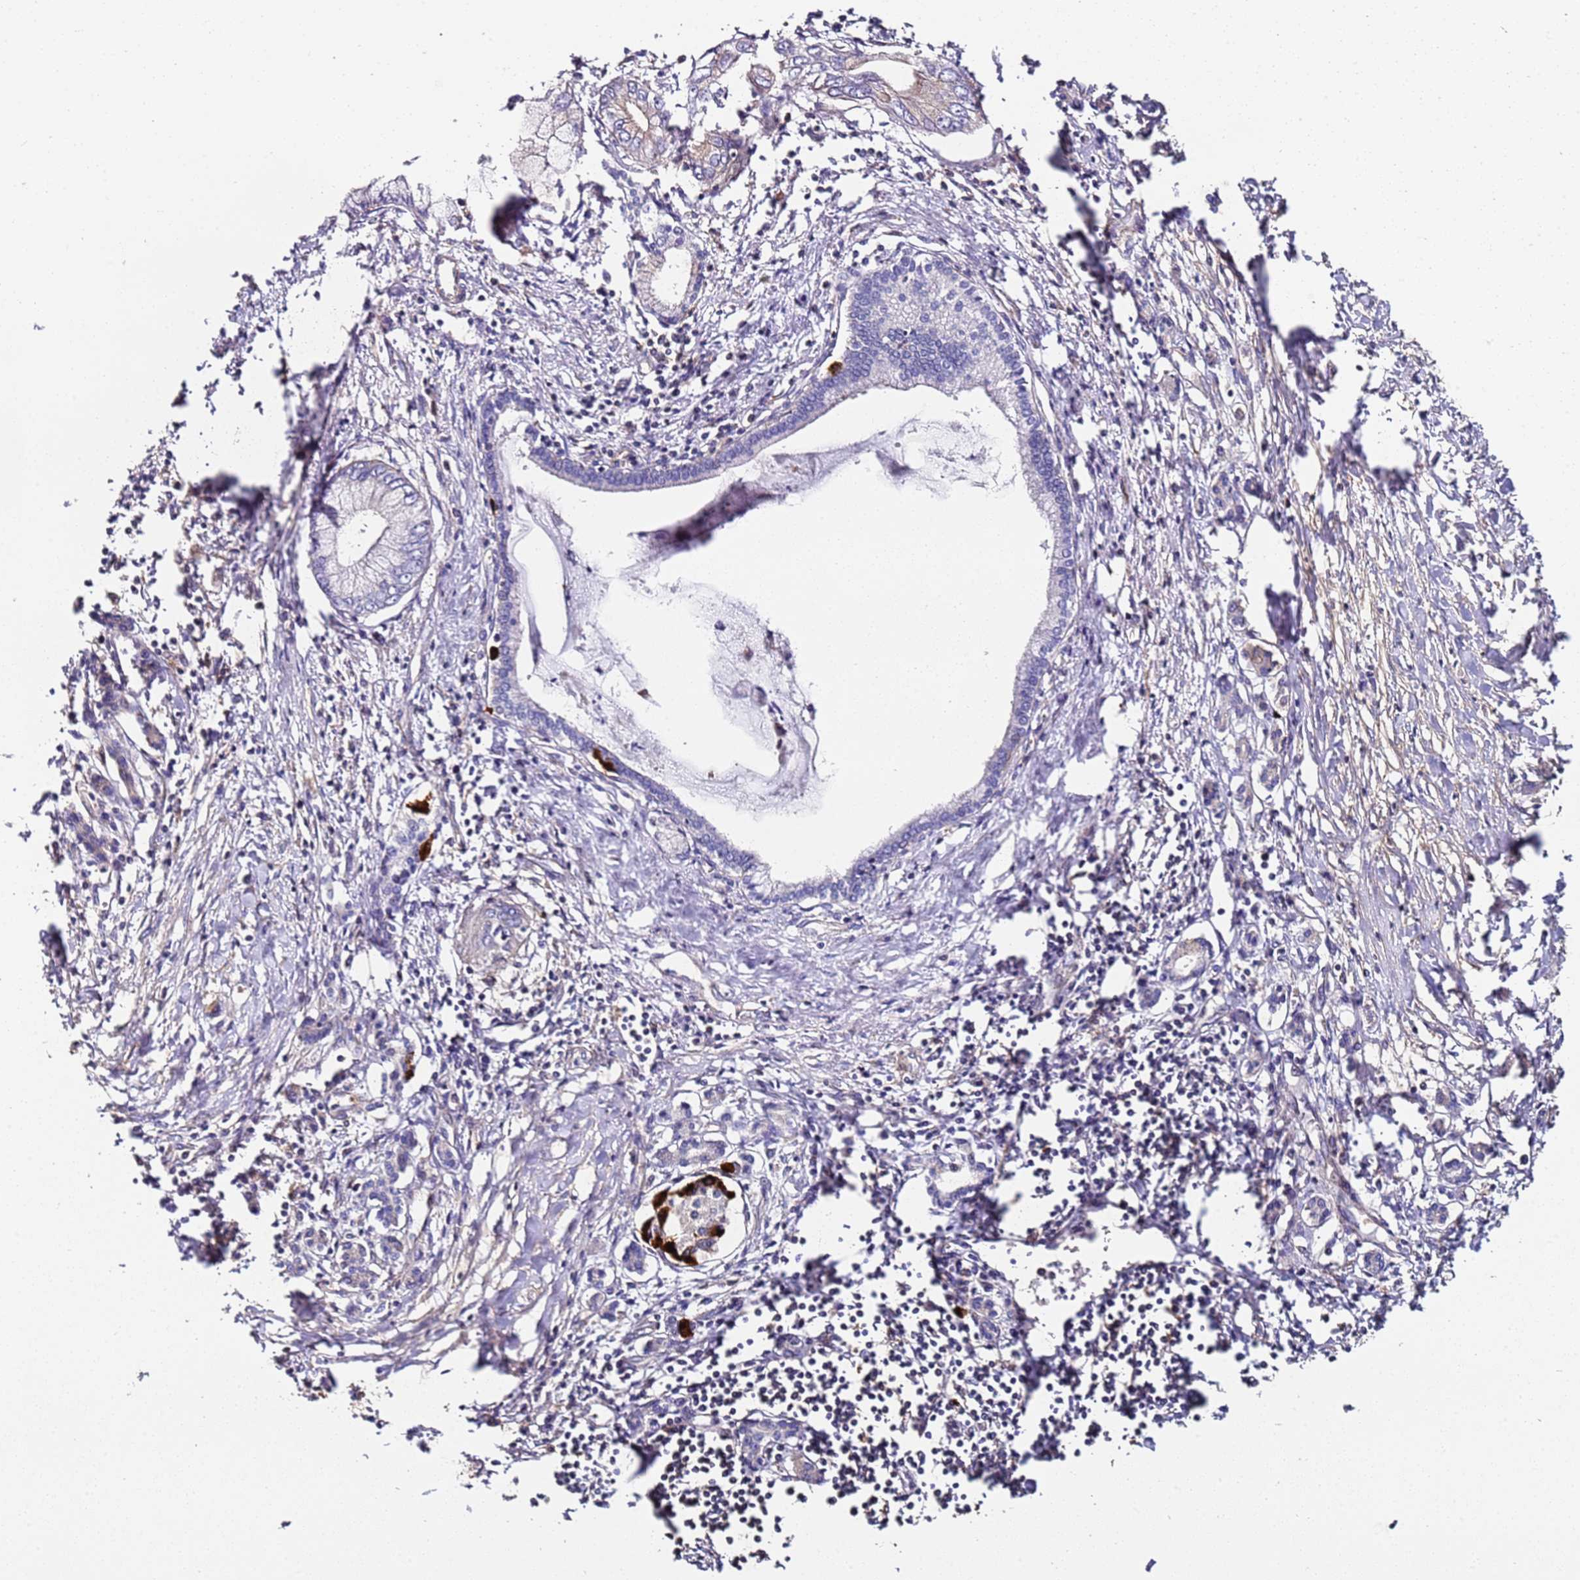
{"staining": {"intensity": "negative", "quantity": "none", "location": "none"}, "tissue": "pancreatic cancer", "cell_type": "Tumor cells", "image_type": "cancer", "snomed": [{"axis": "morphology", "description": "Adenocarcinoma, NOS"}, {"axis": "topography", "description": "Pancreas"}], "caption": "Tumor cells are negative for protein expression in human pancreatic cancer. Nuclei are stained in blue.", "gene": "CYP2U1", "patient": {"sex": "male", "age": 48}}